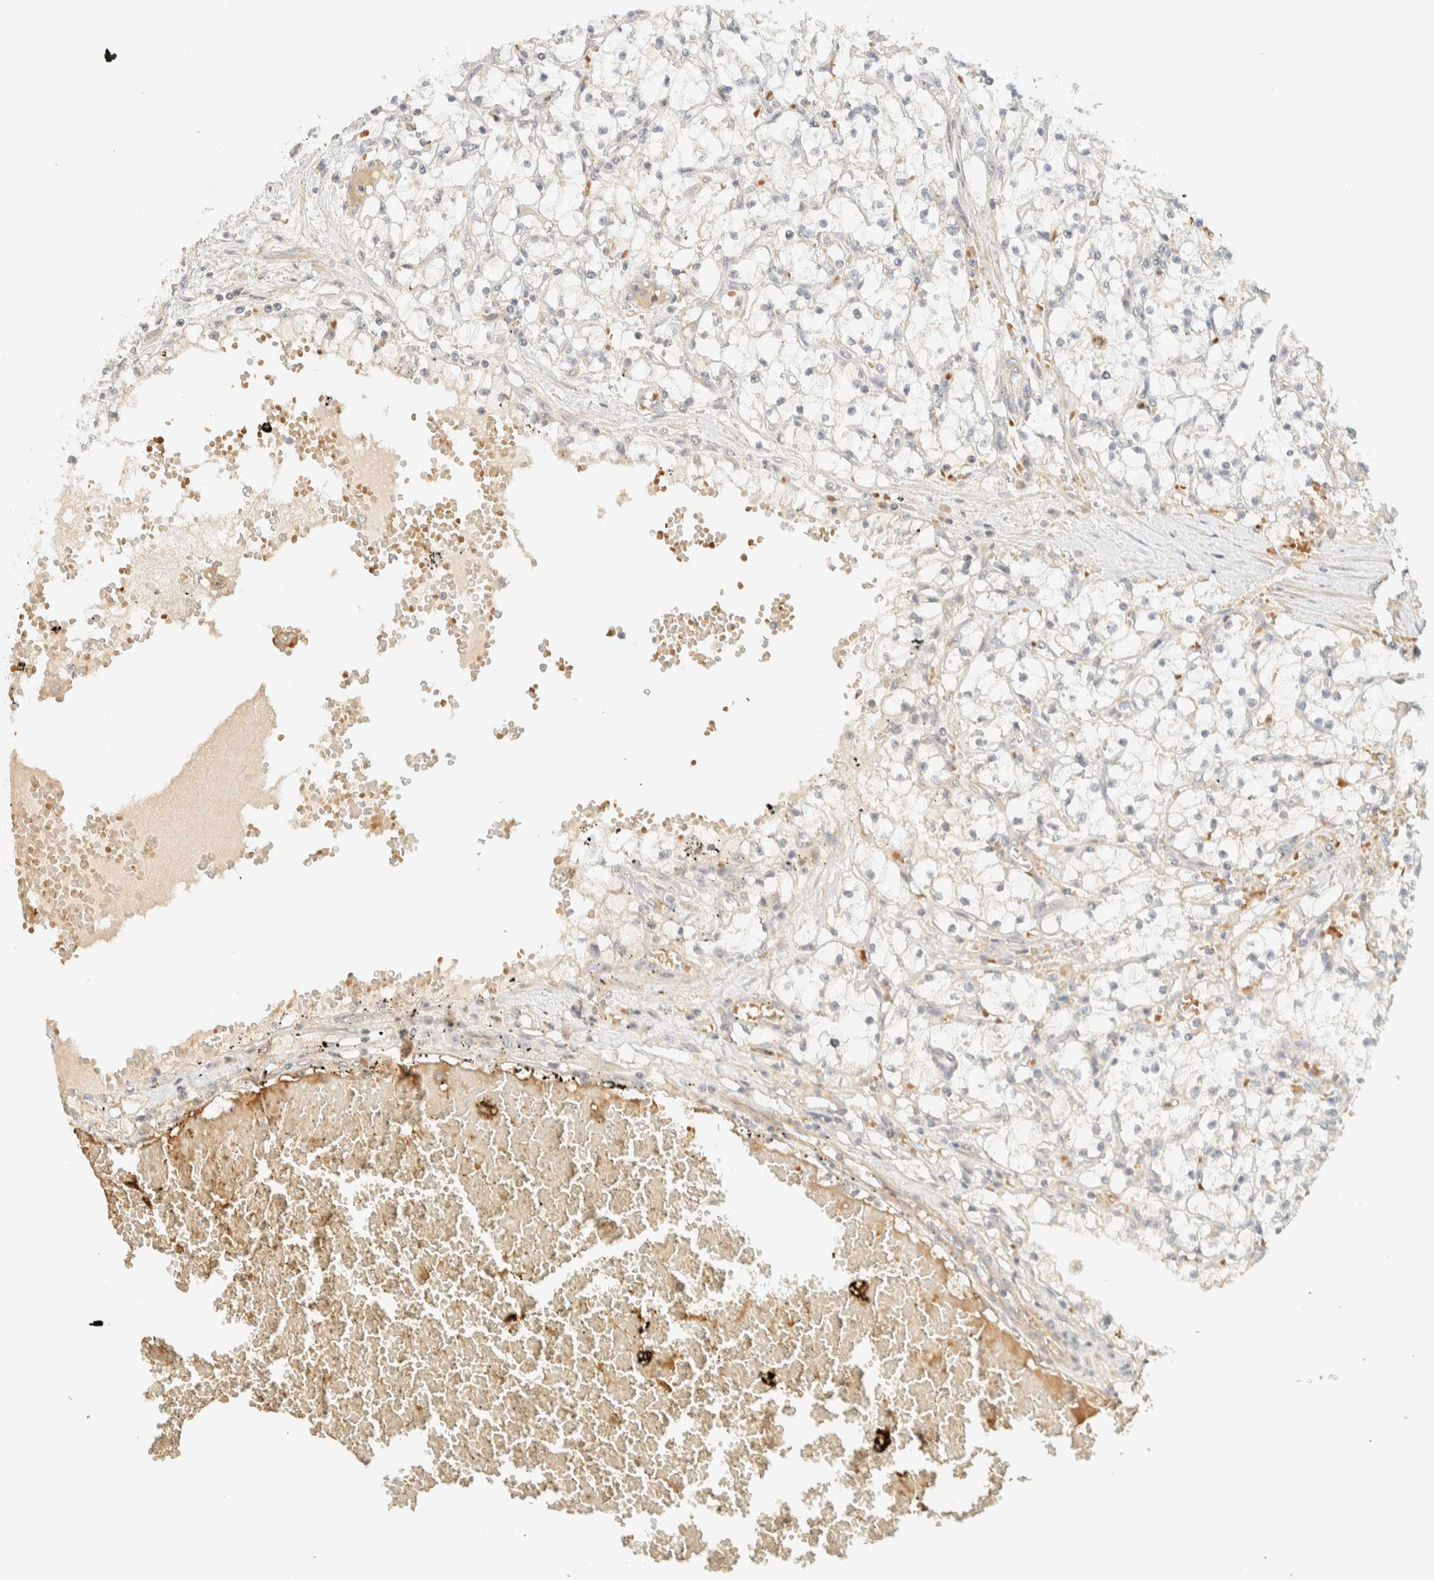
{"staining": {"intensity": "negative", "quantity": "none", "location": "none"}, "tissue": "renal cancer", "cell_type": "Tumor cells", "image_type": "cancer", "snomed": [{"axis": "morphology", "description": "Adenocarcinoma, NOS"}, {"axis": "topography", "description": "Kidney"}], "caption": "There is no significant positivity in tumor cells of adenocarcinoma (renal).", "gene": "TNK1", "patient": {"sex": "male", "age": 56}}